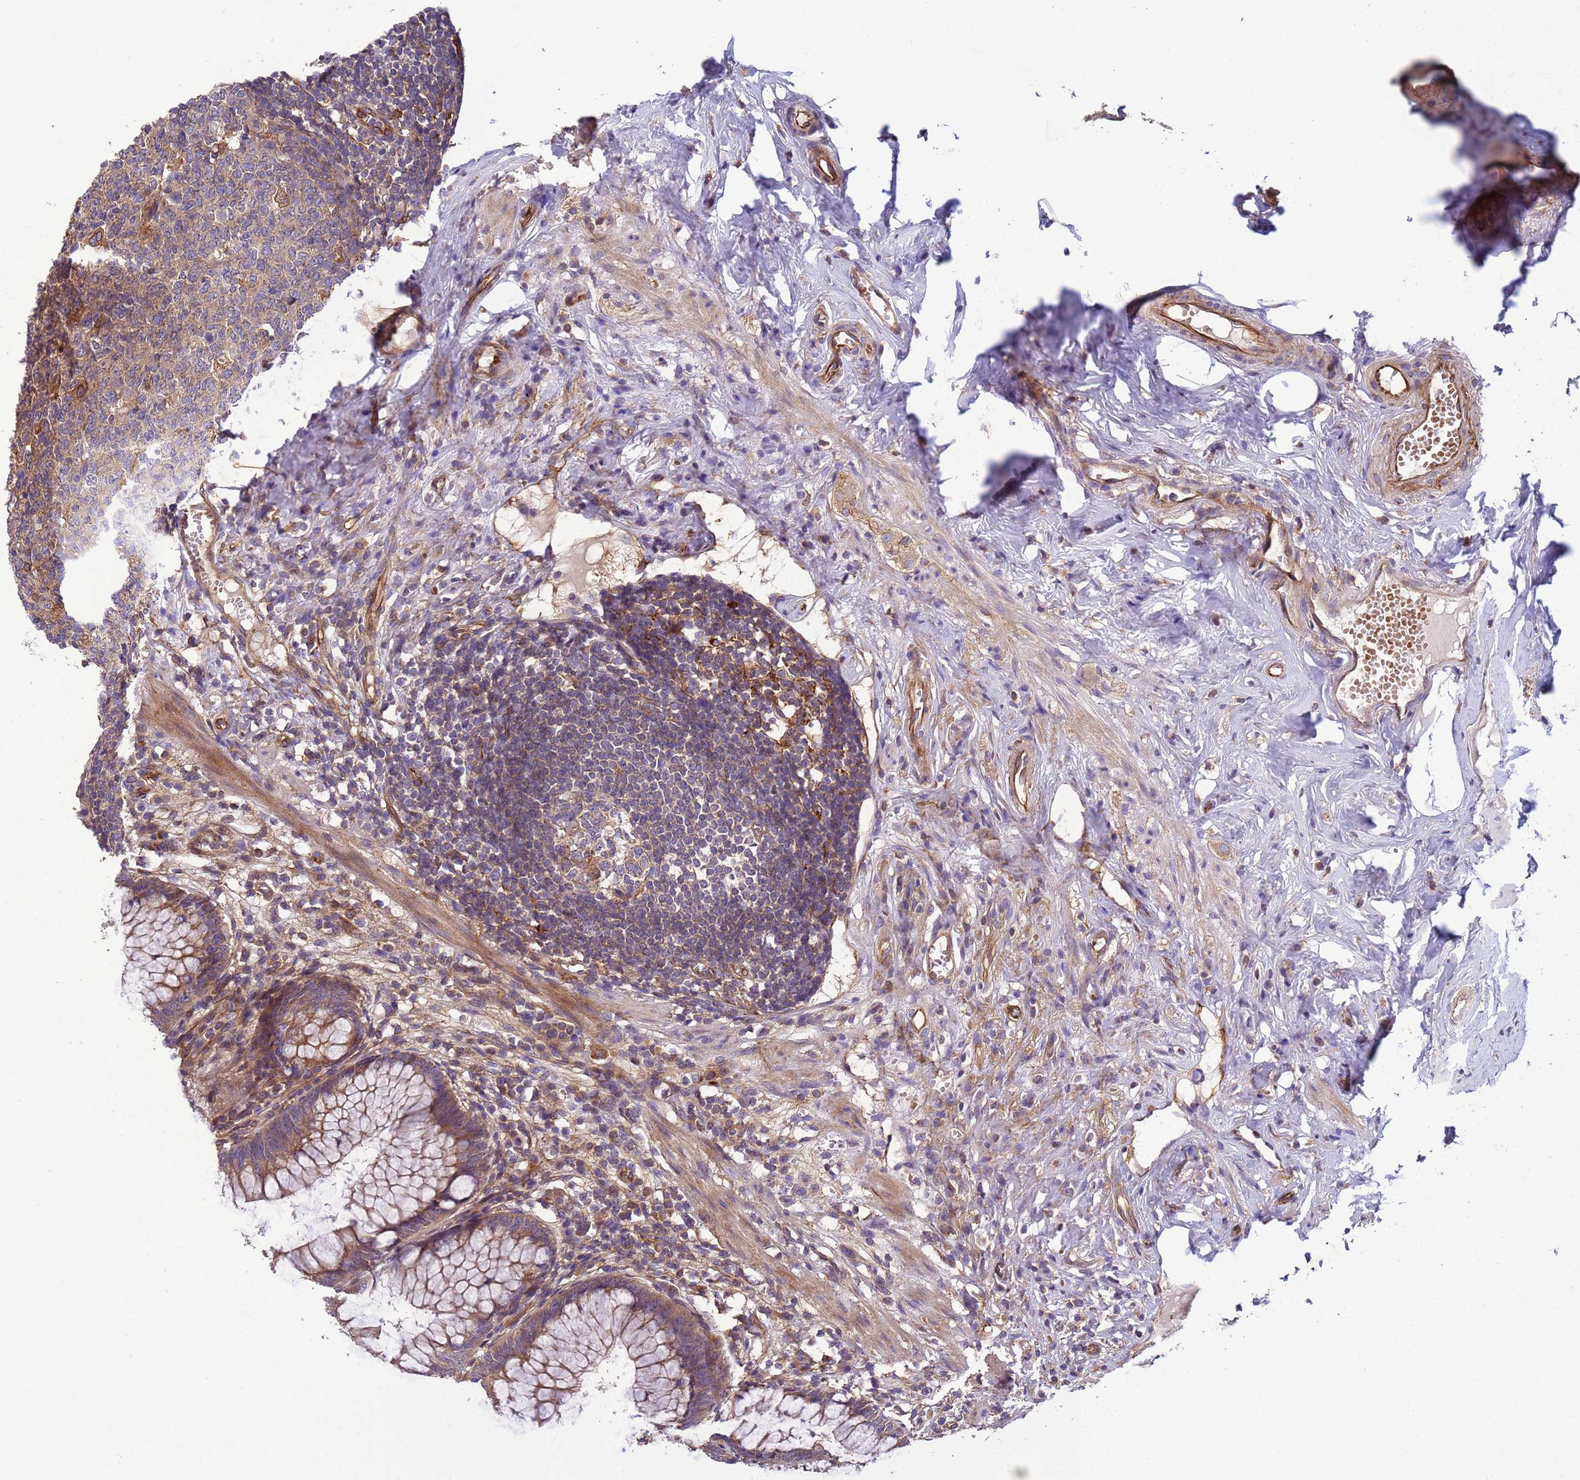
{"staining": {"intensity": "moderate", "quantity": ">75%", "location": "cytoplasmic/membranous"}, "tissue": "appendix", "cell_type": "Glandular cells", "image_type": "normal", "snomed": [{"axis": "morphology", "description": "Normal tissue, NOS"}, {"axis": "topography", "description": "Appendix"}], "caption": "Immunohistochemistry histopathology image of normal appendix stained for a protein (brown), which reveals medium levels of moderate cytoplasmic/membranous positivity in approximately >75% of glandular cells.", "gene": "RAB10", "patient": {"sex": "male", "age": 56}}